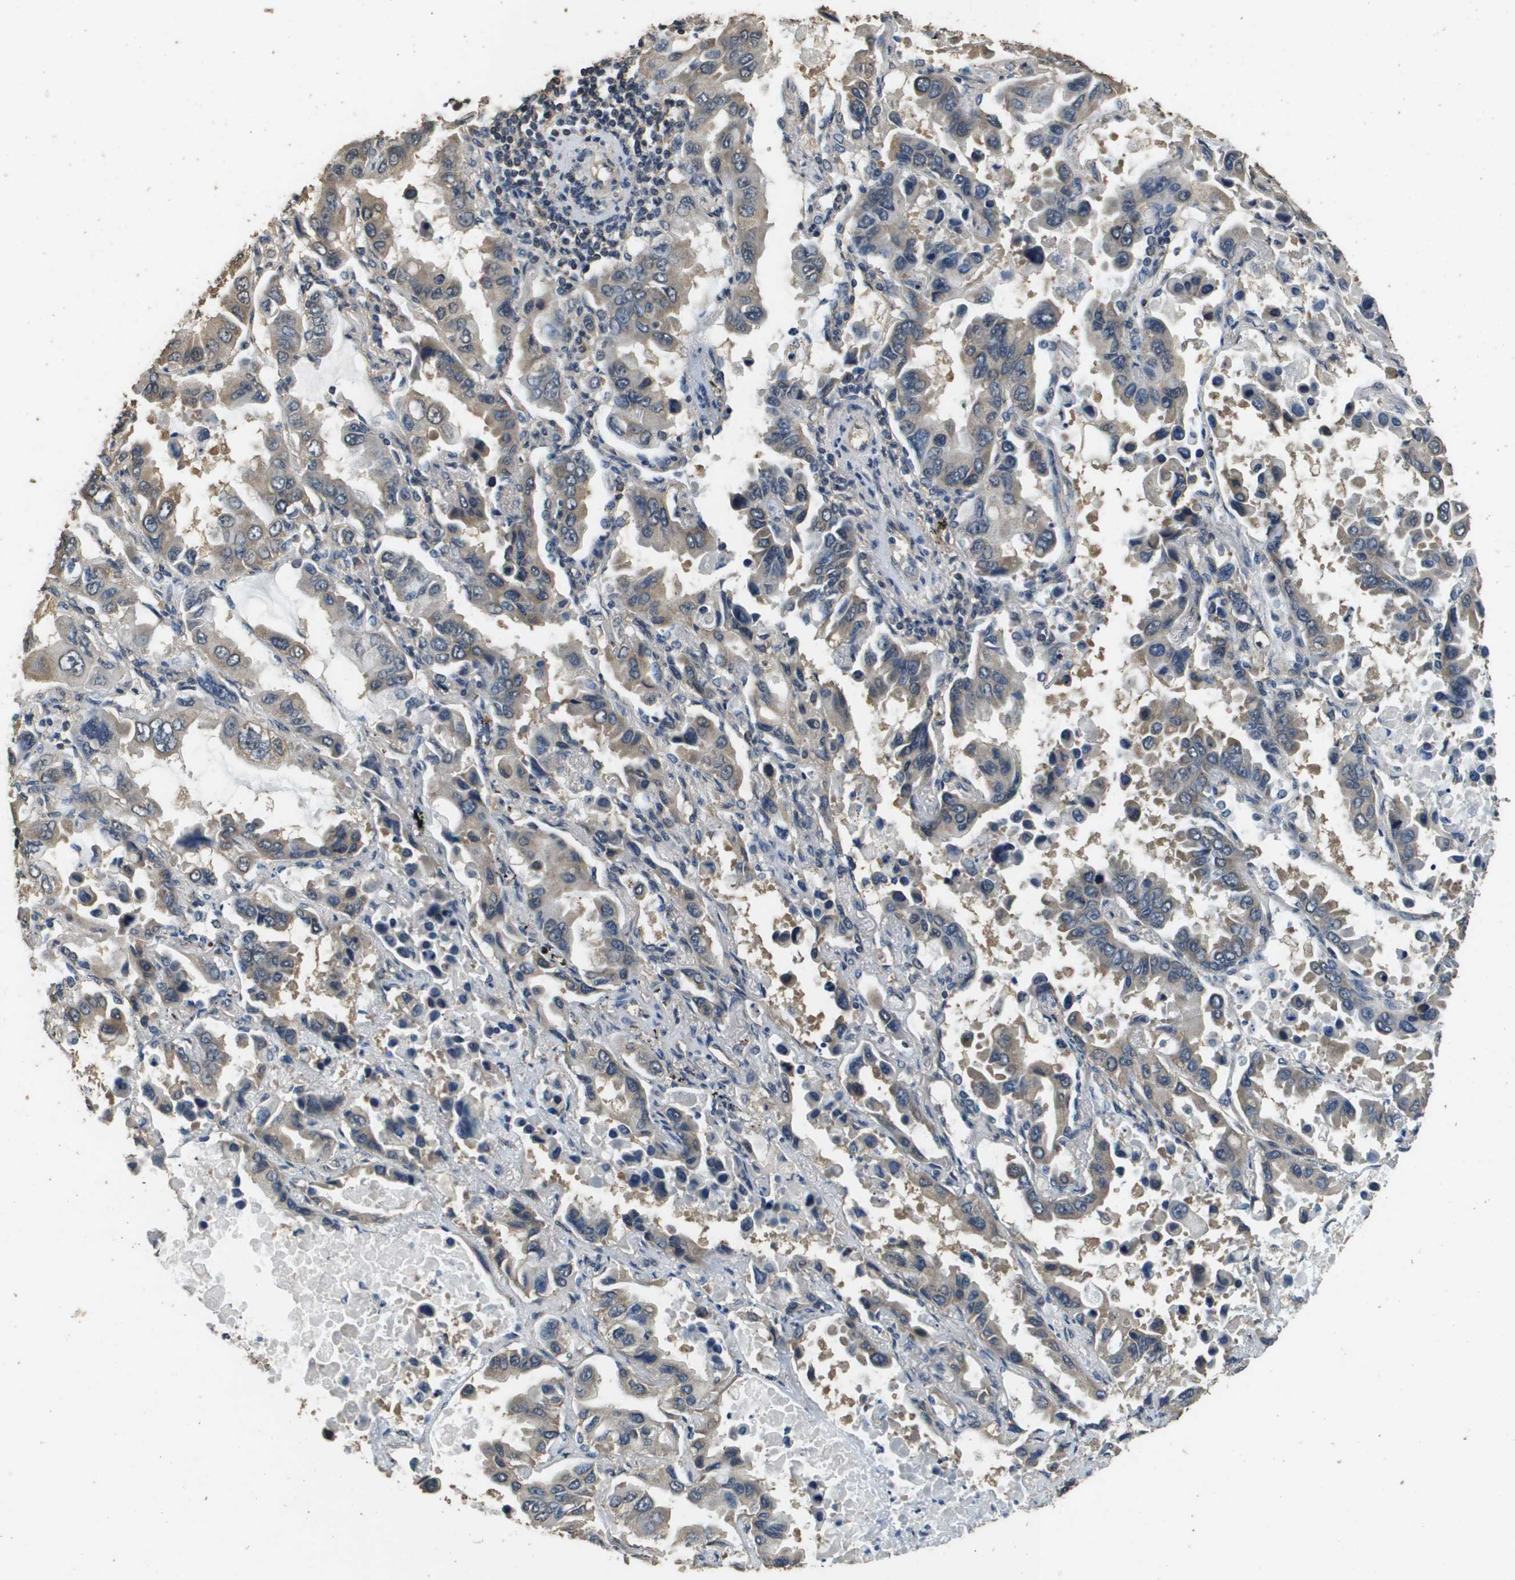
{"staining": {"intensity": "weak", "quantity": ">75%", "location": "cytoplasmic/membranous"}, "tissue": "lung cancer", "cell_type": "Tumor cells", "image_type": "cancer", "snomed": [{"axis": "morphology", "description": "Adenocarcinoma, NOS"}, {"axis": "topography", "description": "Lung"}], "caption": "Immunohistochemical staining of lung adenocarcinoma exhibits weak cytoplasmic/membranous protein expression in approximately >75% of tumor cells.", "gene": "RAB6B", "patient": {"sex": "male", "age": 64}}